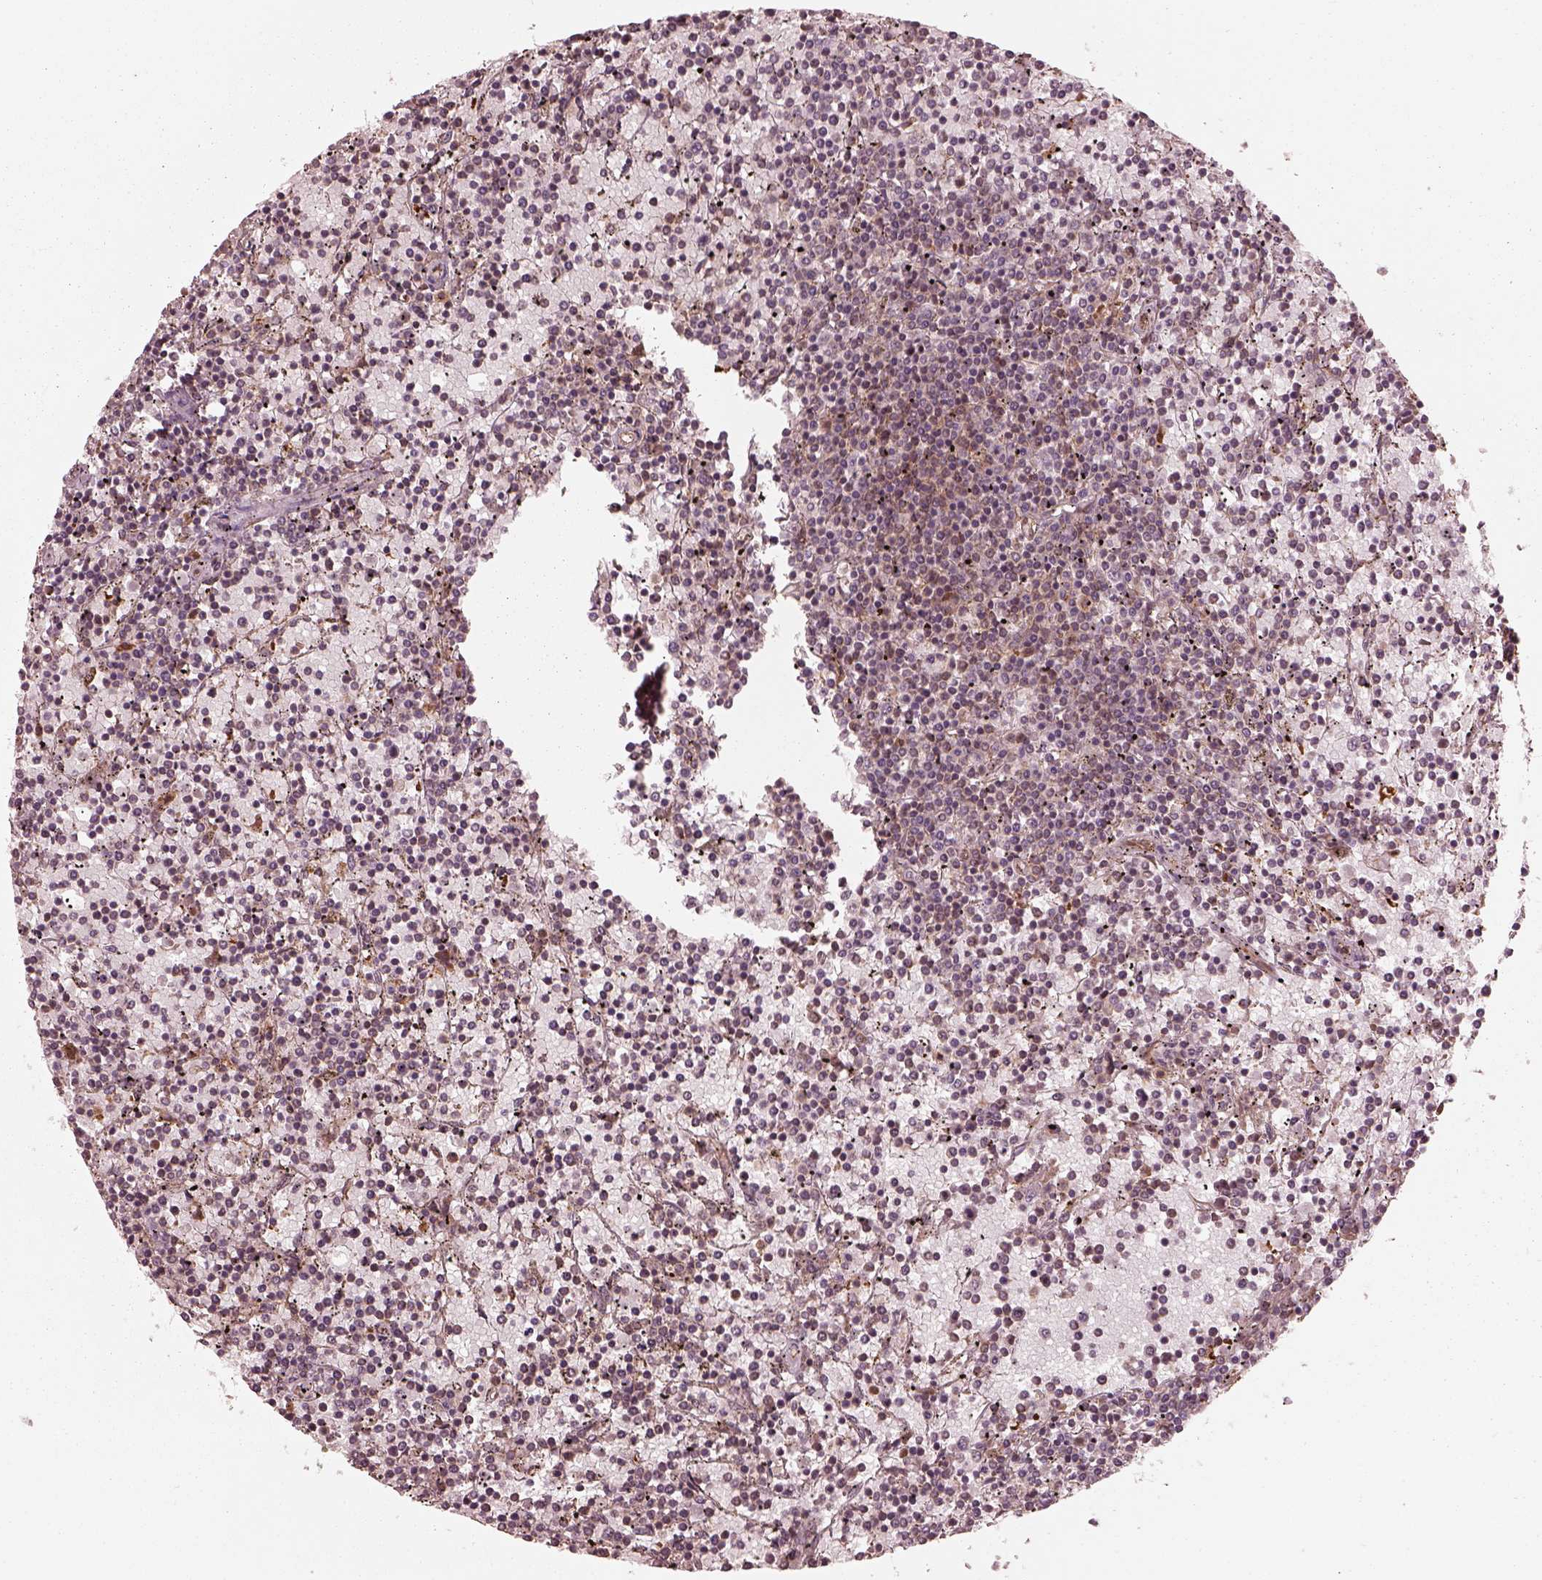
{"staining": {"intensity": "weak", "quantity": "<25%", "location": "cytoplasmic/membranous"}, "tissue": "lymphoma", "cell_type": "Tumor cells", "image_type": "cancer", "snomed": [{"axis": "morphology", "description": "Malignant lymphoma, non-Hodgkin's type, Low grade"}, {"axis": "topography", "description": "Spleen"}], "caption": "There is no significant positivity in tumor cells of malignant lymphoma, non-Hodgkin's type (low-grade).", "gene": "AGPAT1", "patient": {"sex": "female", "age": 77}}